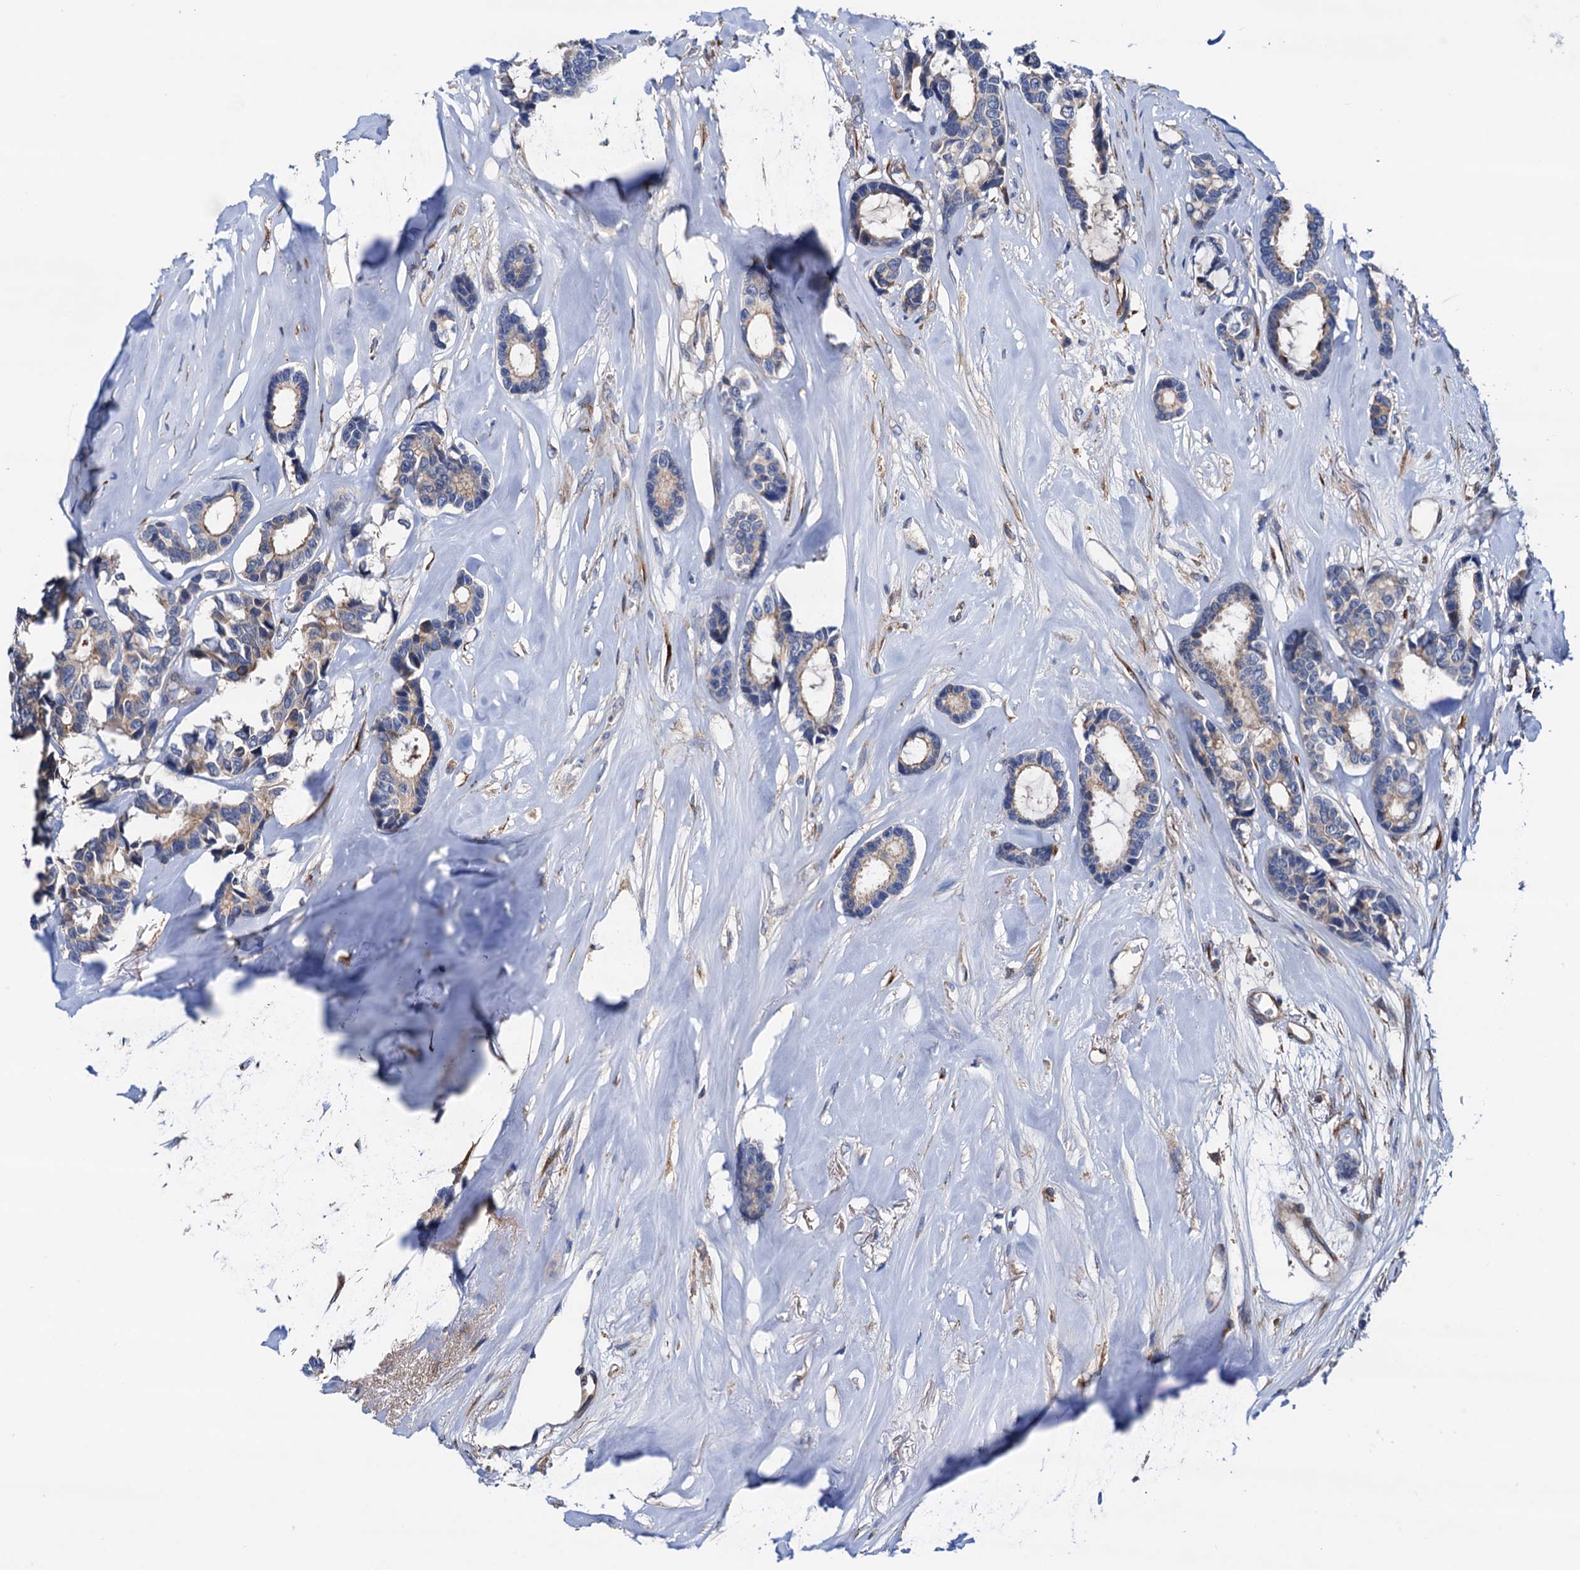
{"staining": {"intensity": "weak", "quantity": ">75%", "location": "cytoplasmic/membranous"}, "tissue": "breast cancer", "cell_type": "Tumor cells", "image_type": "cancer", "snomed": [{"axis": "morphology", "description": "Duct carcinoma"}, {"axis": "topography", "description": "Breast"}], "caption": "The immunohistochemical stain labels weak cytoplasmic/membranous positivity in tumor cells of breast cancer (intraductal carcinoma) tissue.", "gene": "RASSF9", "patient": {"sex": "female", "age": 87}}